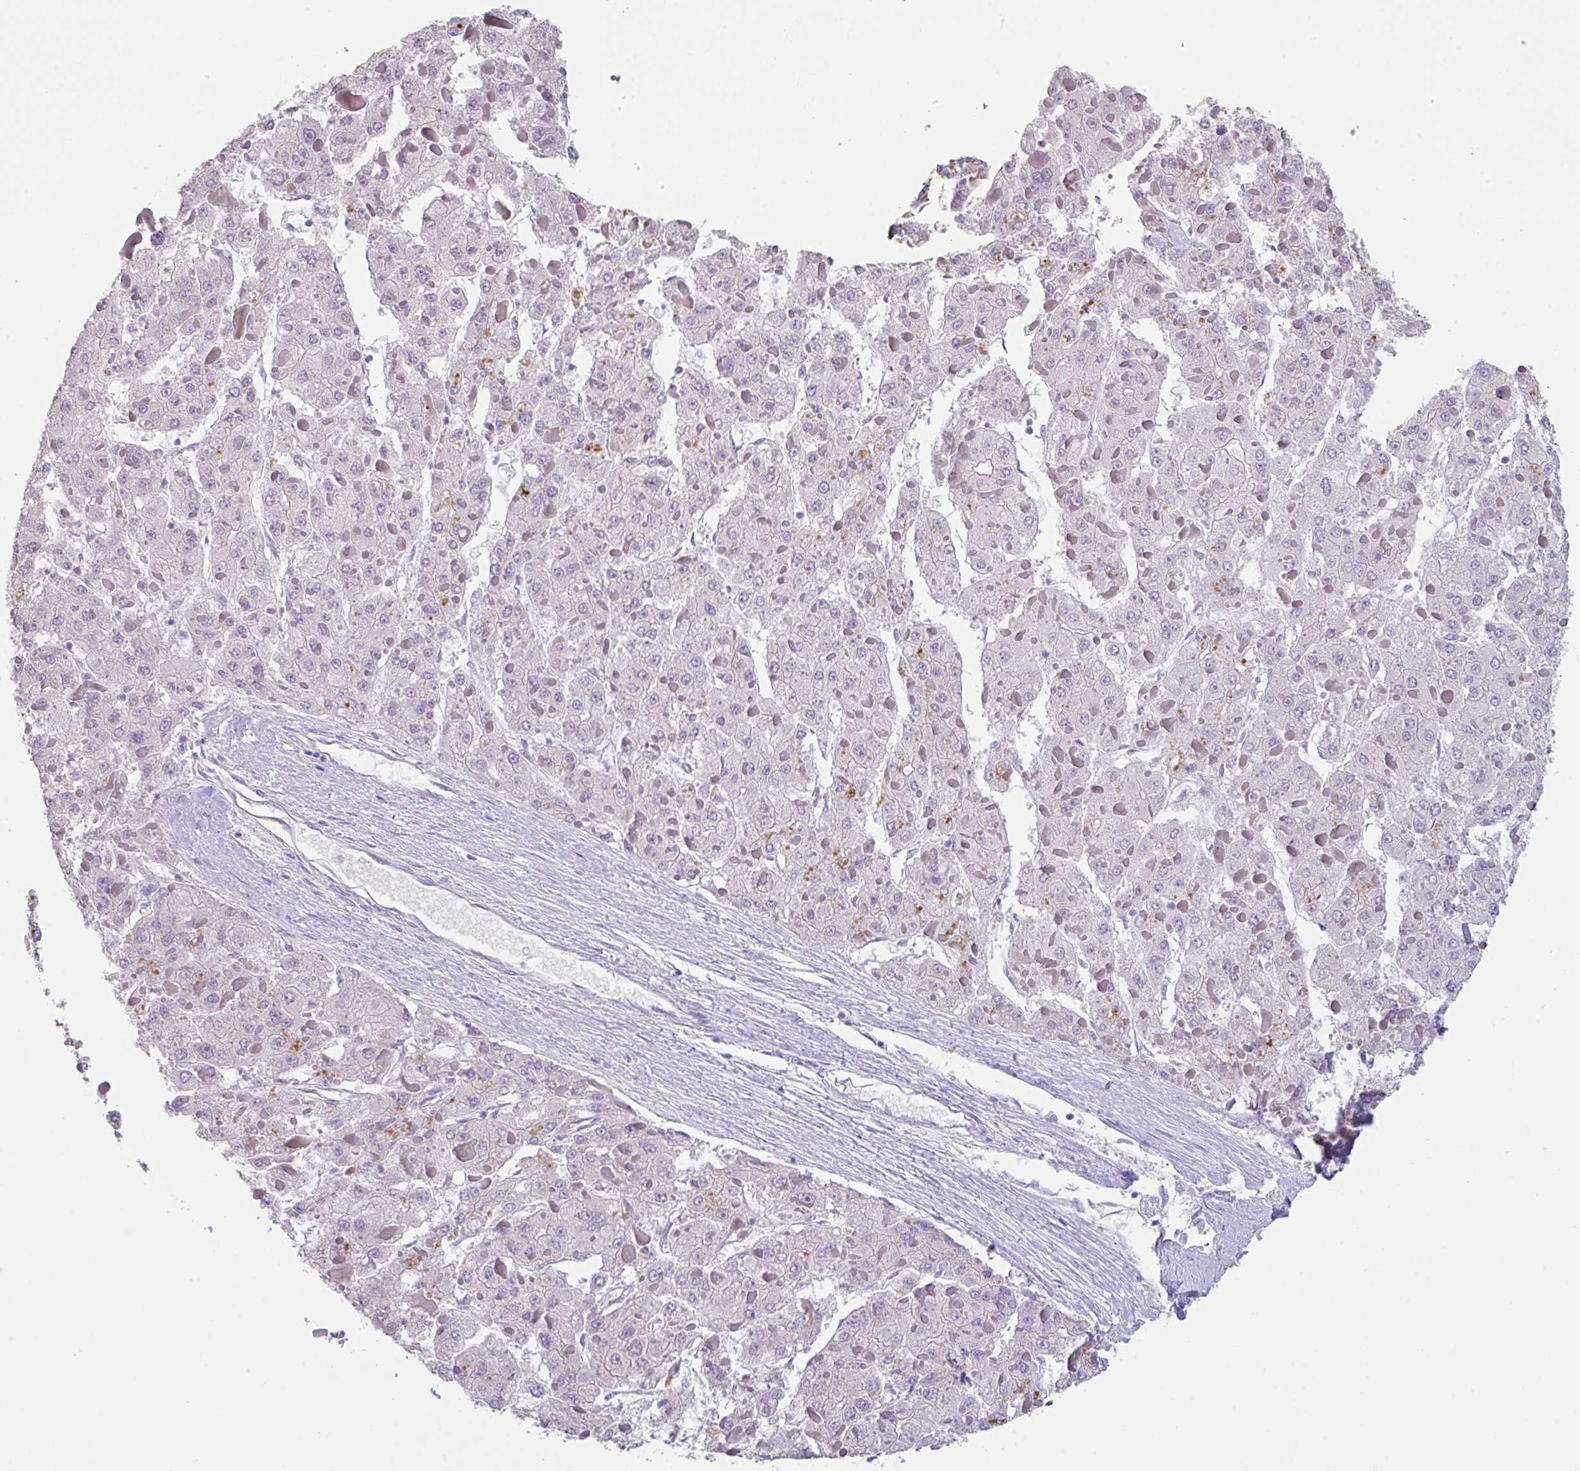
{"staining": {"intensity": "negative", "quantity": "none", "location": "none"}, "tissue": "liver cancer", "cell_type": "Tumor cells", "image_type": "cancer", "snomed": [{"axis": "morphology", "description": "Carcinoma, Hepatocellular, NOS"}, {"axis": "topography", "description": "Liver"}], "caption": "The IHC image has no significant staining in tumor cells of liver hepatocellular carcinoma tissue. (DAB immunohistochemistry (IHC), high magnification).", "gene": "SLC44A4", "patient": {"sex": "female", "age": 73}}